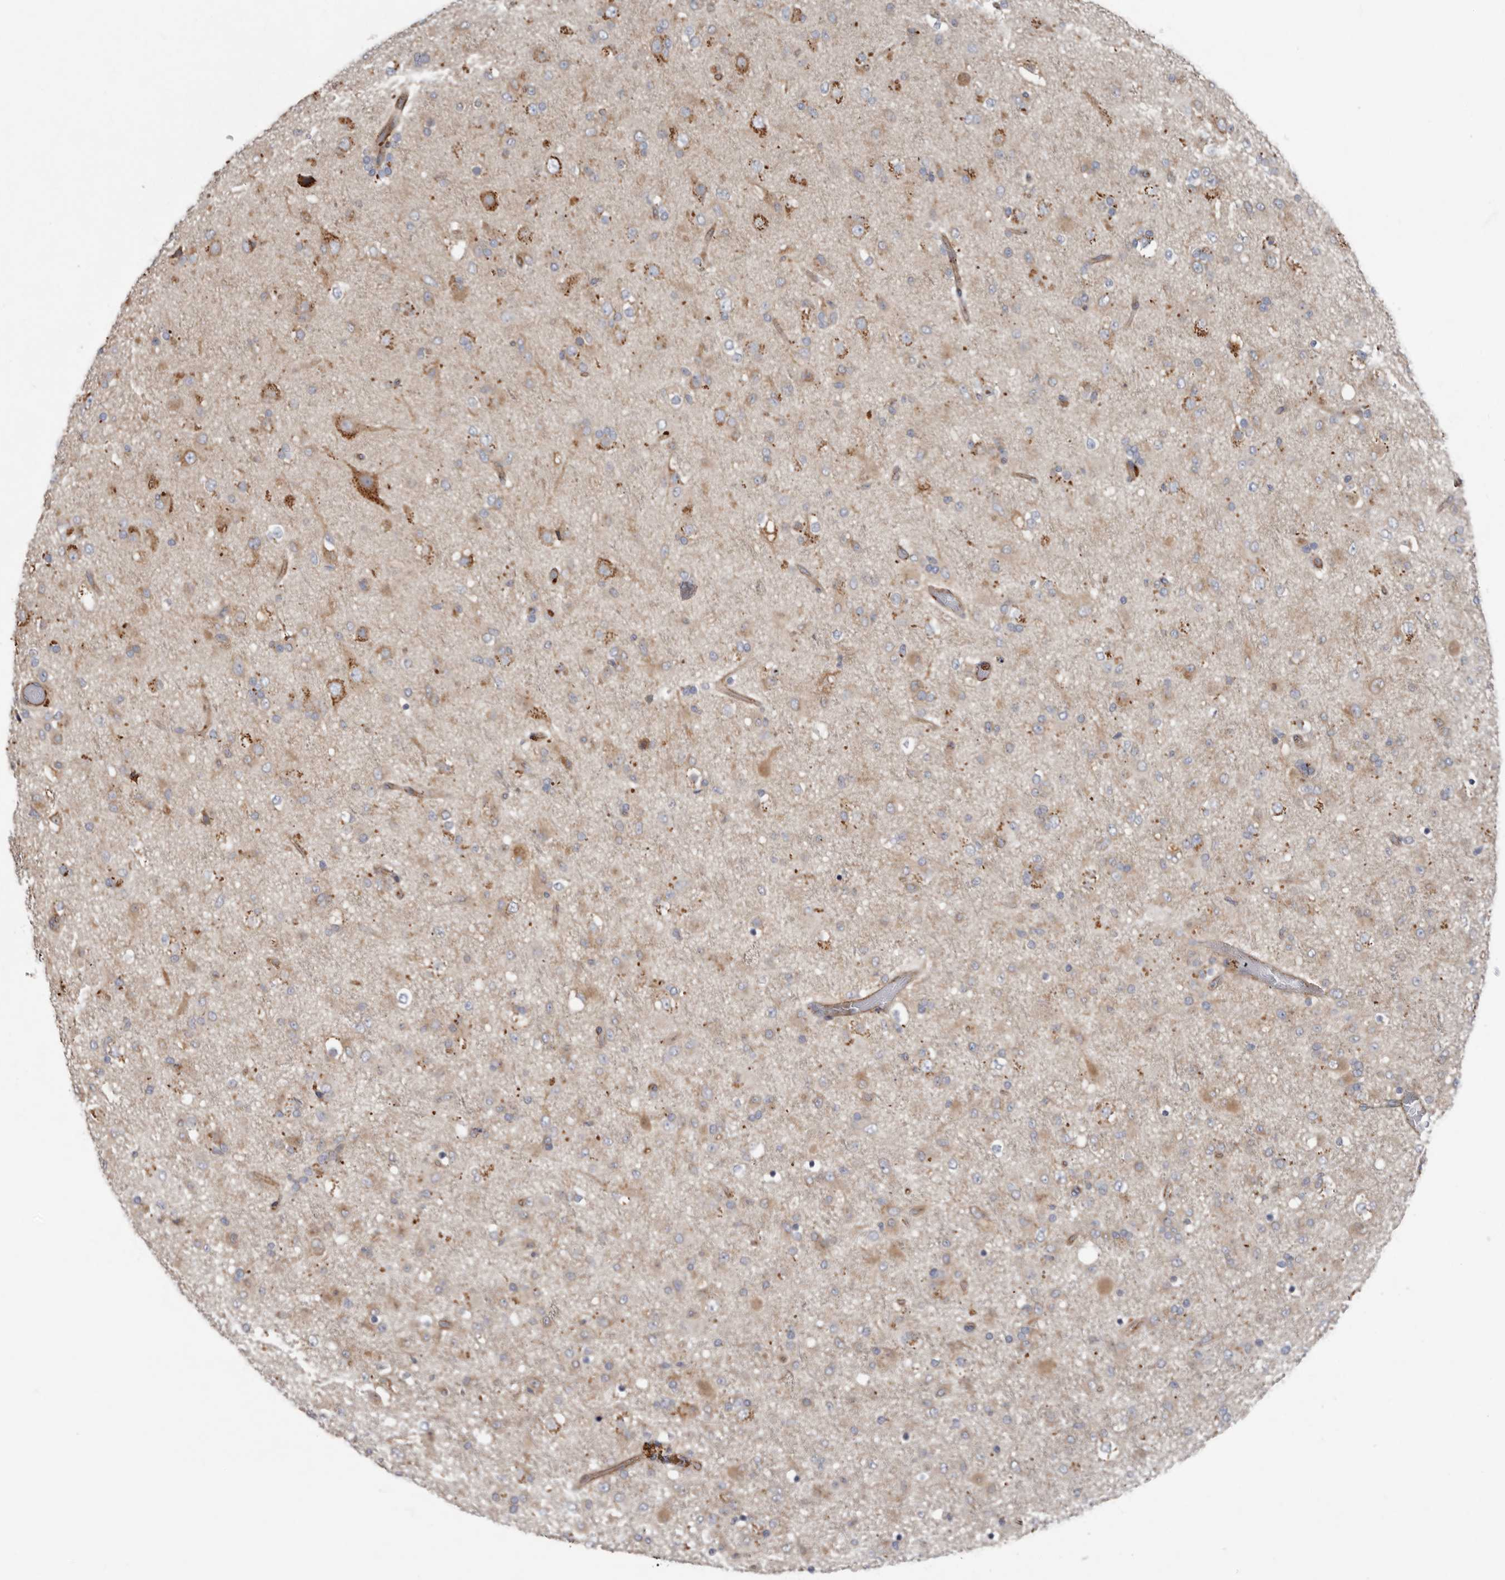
{"staining": {"intensity": "weak", "quantity": ">75%", "location": "cytoplasmic/membranous"}, "tissue": "glioma", "cell_type": "Tumor cells", "image_type": "cancer", "snomed": [{"axis": "morphology", "description": "Glioma, malignant, Low grade"}, {"axis": "topography", "description": "Brain"}], "caption": "Low-grade glioma (malignant) tissue displays weak cytoplasmic/membranous expression in about >75% of tumor cells", "gene": "LUZP1", "patient": {"sex": "male", "age": 65}}